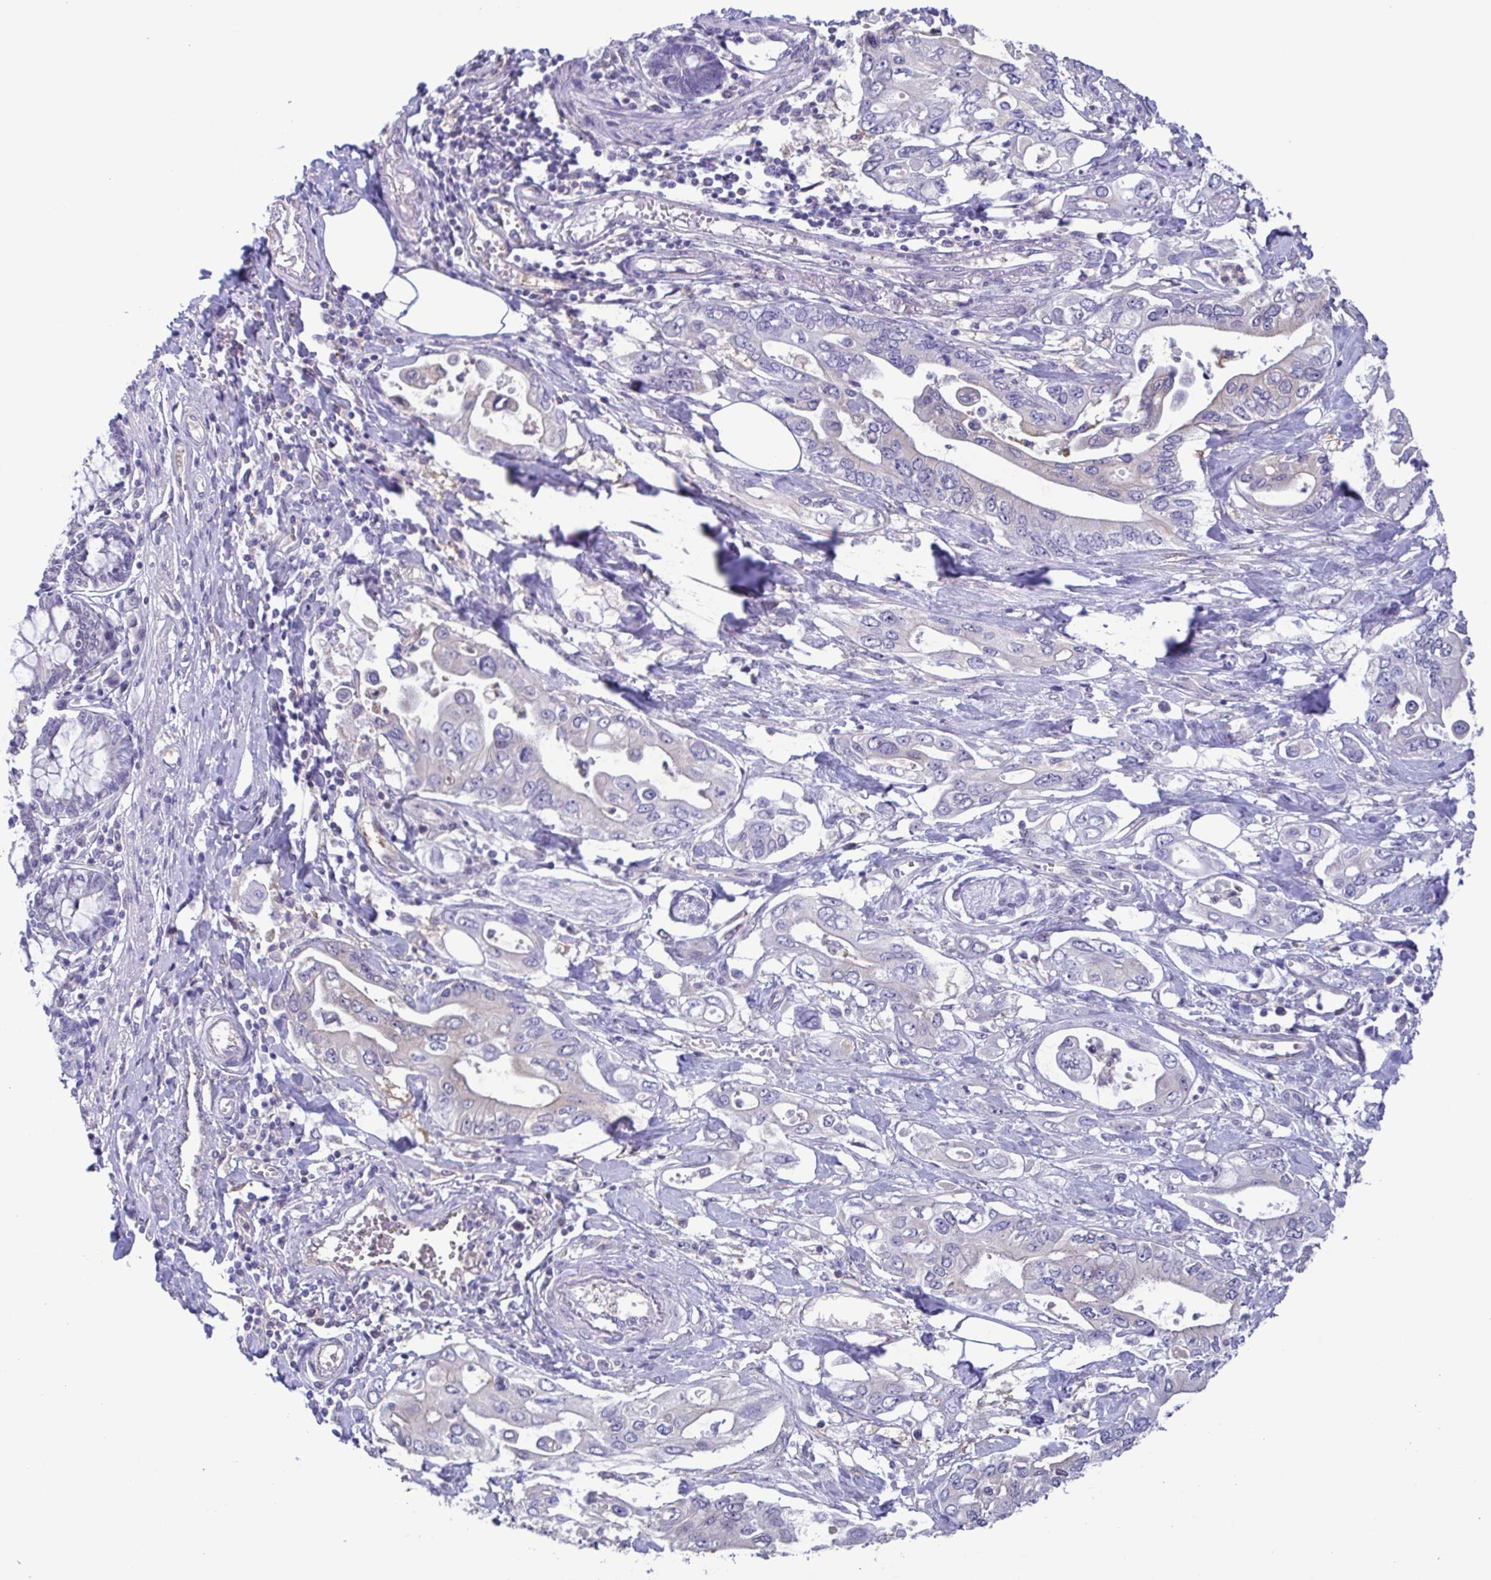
{"staining": {"intensity": "weak", "quantity": "<25%", "location": "cytoplasmic/membranous"}, "tissue": "pancreatic cancer", "cell_type": "Tumor cells", "image_type": "cancer", "snomed": [{"axis": "morphology", "description": "Adenocarcinoma, NOS"}, {"axis": "topography", "description": "Pancreas"}], "caption": "Adenocarcinoma (pancreatic) was stained to show a protein in brown. There is no significant positivity in tumor cells.", "gene": "LDHC", "patient": {"sex": "female", "age": 63}}